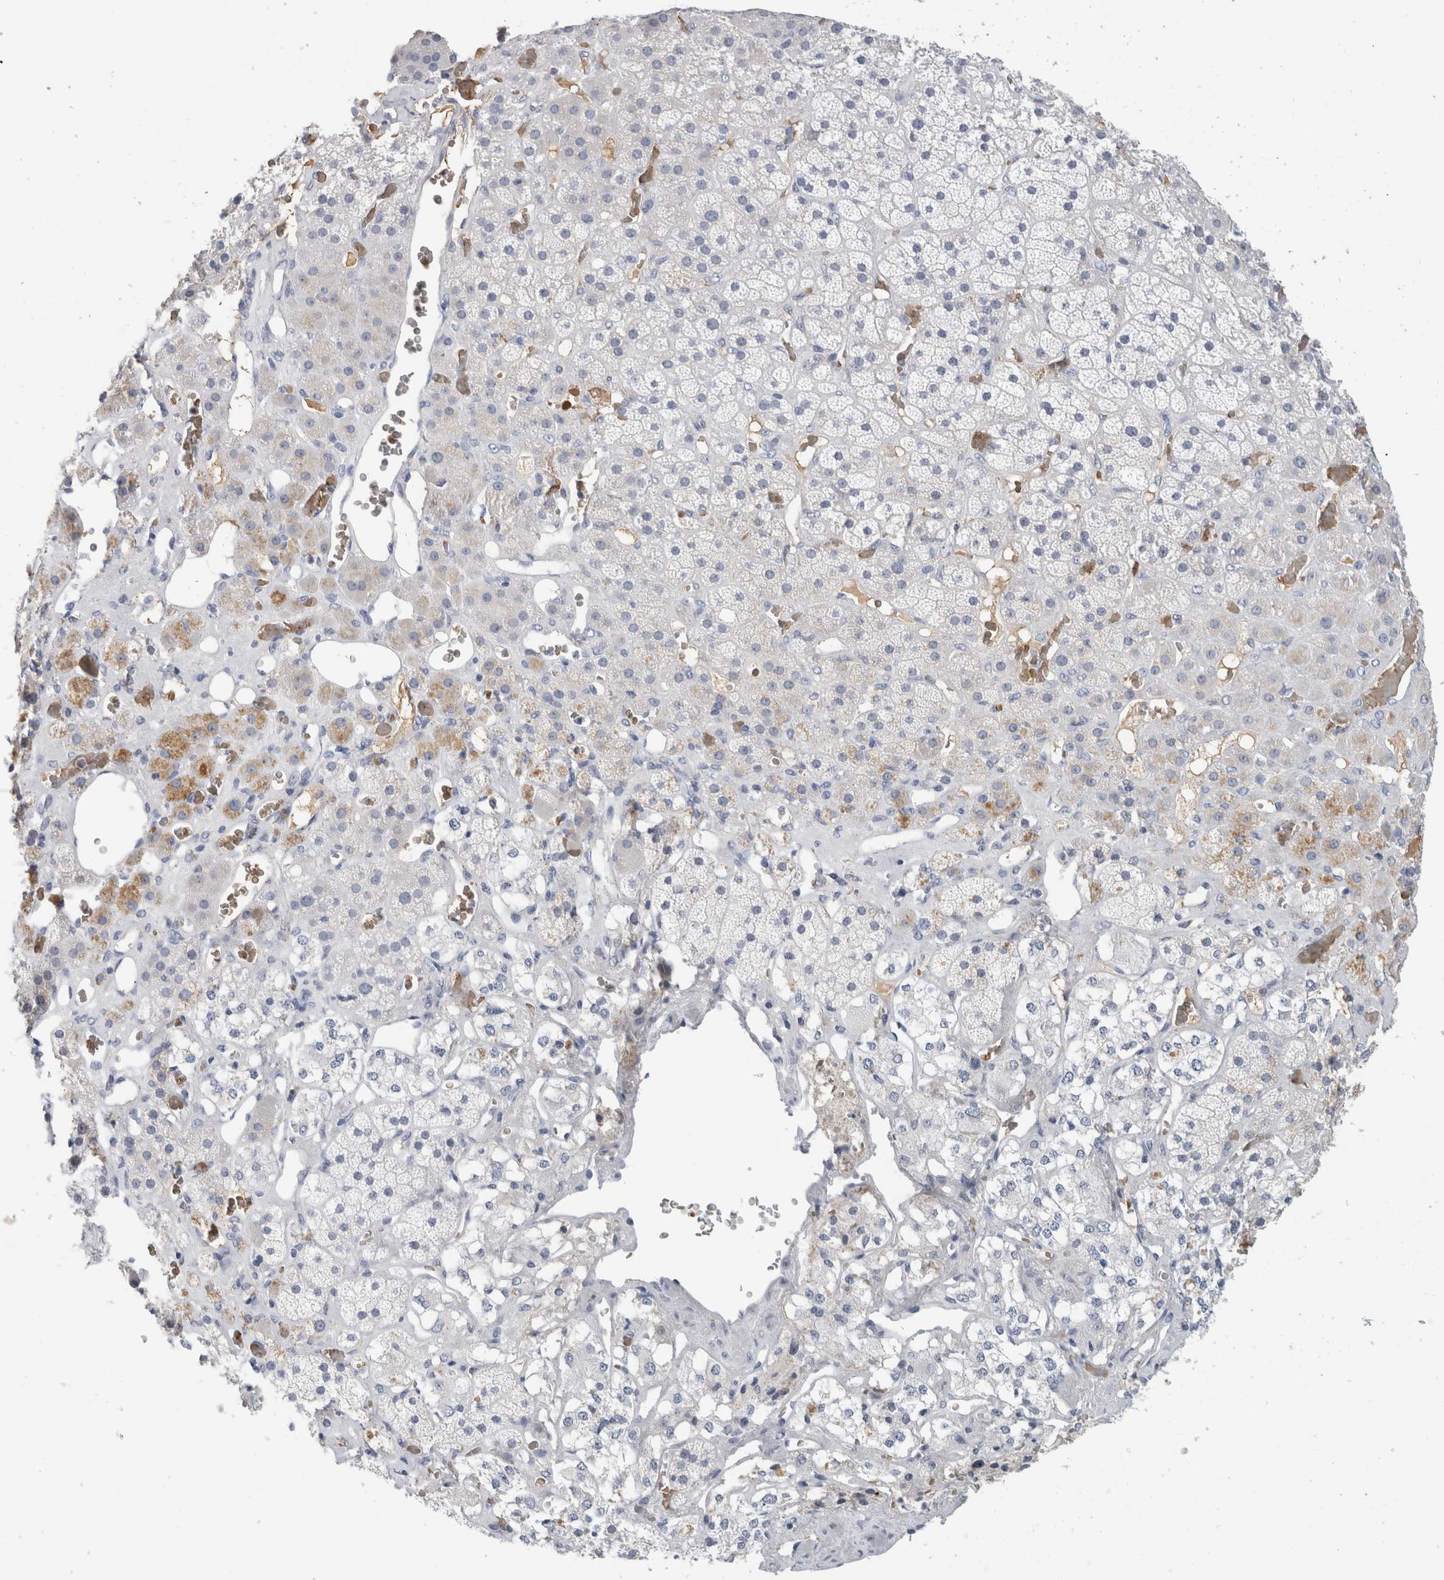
{"staining": {"intensity": "negative", "quantity": "none", "location": "none"}, "tissue": "adrenal gland", "cell_type": "Glandular cells", "image_type": "normal", "snomed": [{"axis": "morphology", "description": "Normal tissue, NOS"}, {"axis": "topography", "description": "Adrenal gland"}], "caption": "Immunohistochemistry of normal human adrenal gland exhibits no expression in glandular cells.", "gene": "CA1", "patient": {"sex": "male", "age": 57}}